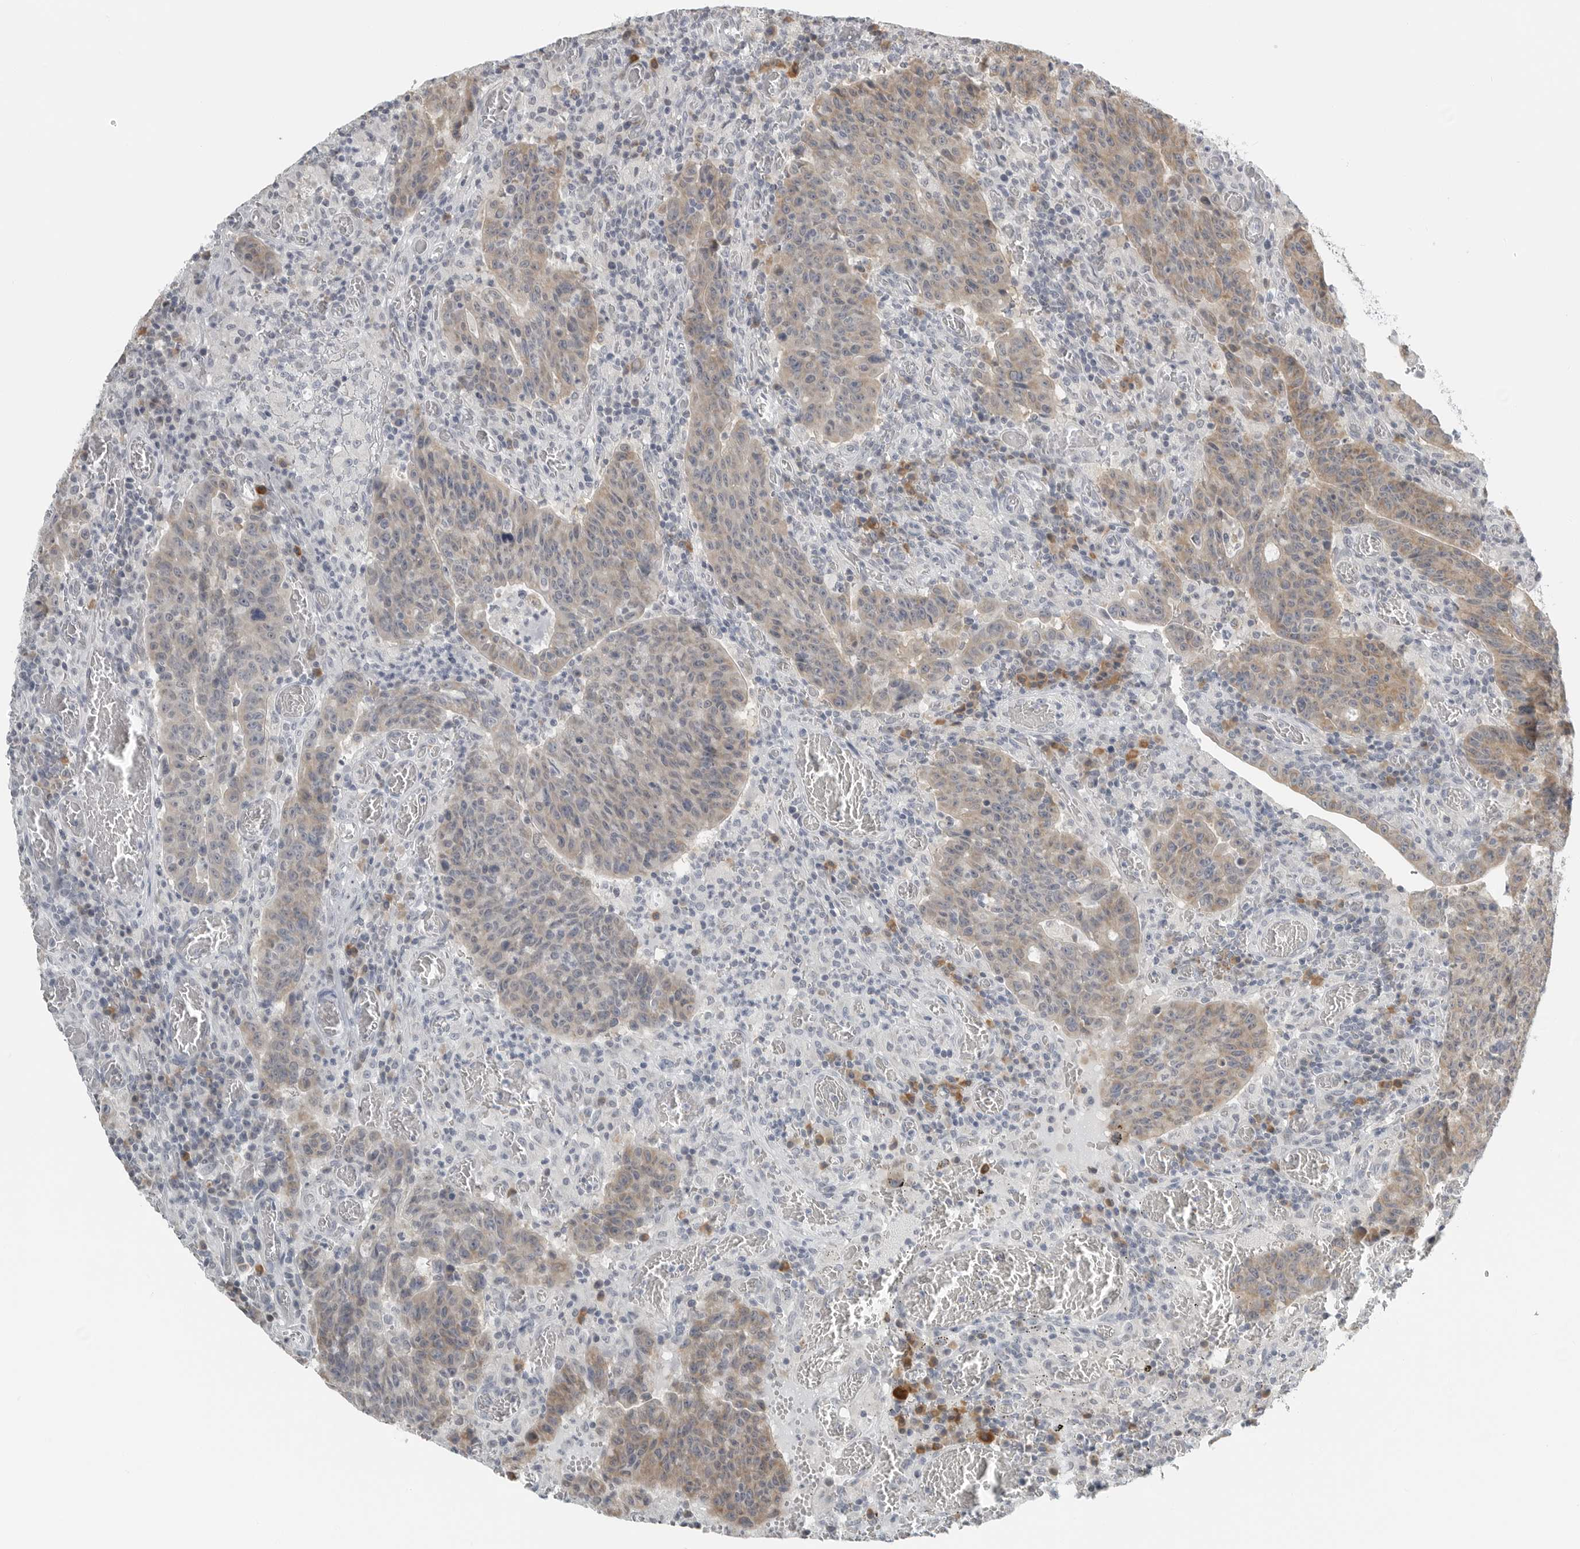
{"staining": {"intensity": "weak", "quantity": ">75%", "location": "cytoplasmic/membranous"}, "tissue": "colorectal cancer", "cell_type": "Tumor cells", "image_type": "cancer", "snomed": [{"axis": "morphology", "description": "Adenocarcinoma, NOS"}, {"axis": "topography", "description": "Colon"}], "caption": "This is a photomicrograph of IHC staining of adenocarcinoma (colorectal), which shows weak staining in the cytoplasmic/membranous of tumor cells.", "gene": "IL12RB2", "patient": {"sex": "female", "age": 75}}